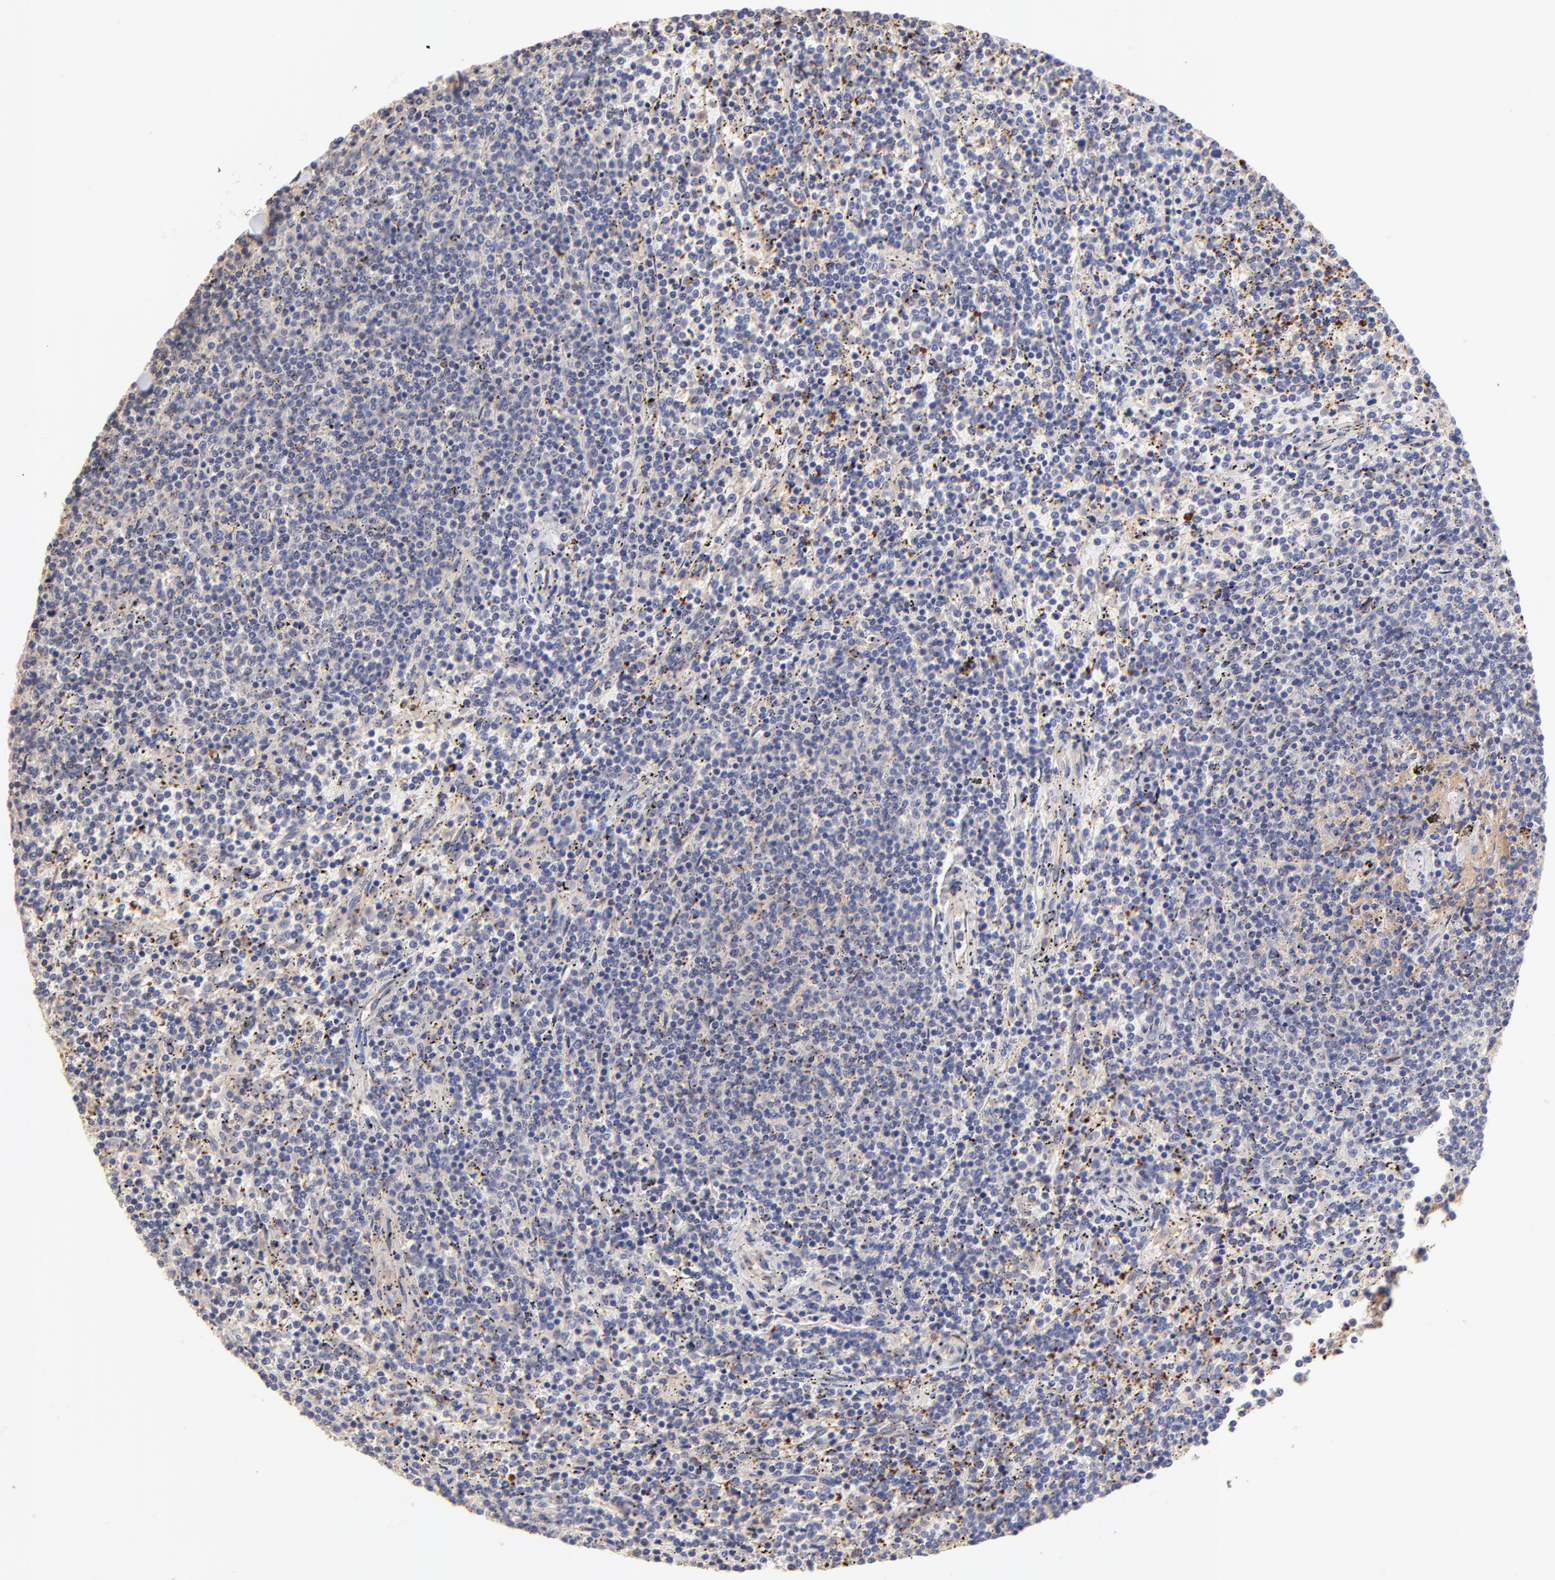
{"staining": {"intensity": "negative", "quantity": "none", "location": "none"}, "tissue": "lymphoma", "cell_type": "Tumor cells", "image_type": "cancer", "snomed": [{"axis": "morphology", "description": "Malignant lymphoma, non-Hodgkin's type, Low grade"}, {"axis": "topography", "description": "Spleen"}], "caption": "This is a histopathology image of immunohistochemistry (IHC) staining of lymphoma, which shows no expression in tumor cells.", "gene": "ASB7", "patient": {"sex": "female", "age": 50}}